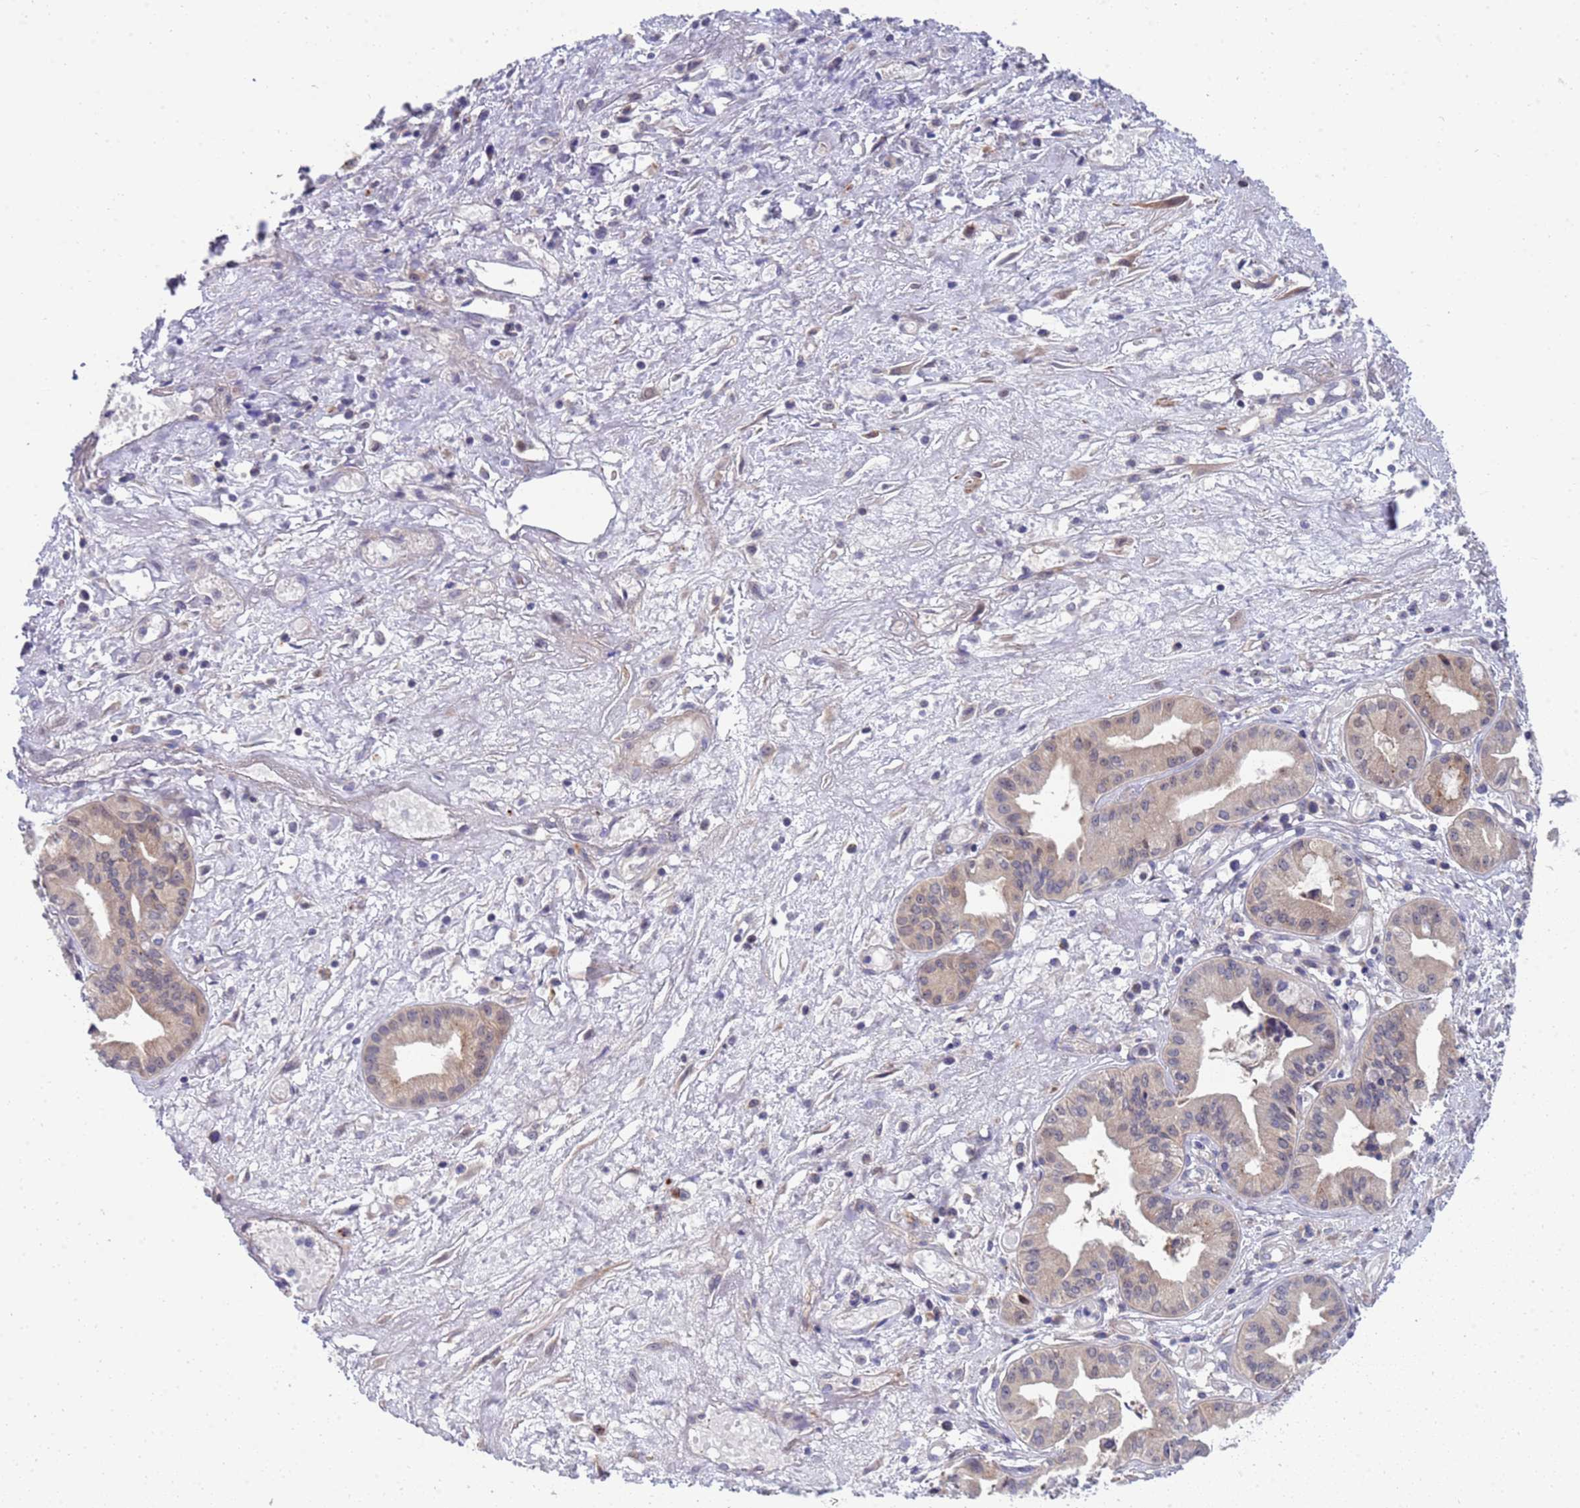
{"staining": {"intensity": "weak", "quantity": "25%-75%", "location": "cytoplasmic/membranous"}, "tissue": "pancreatic cancer", "cell_type": "Tumor cells", "image_type": "cancer", "snomed": [{"axis": "morphology", "description": "Adenocarcinoma, NOS"}, {"axis": "topography", "description": "Pancreas"}], "caption": "Weak cytoplasmic/membranous protein positivity is identified in approximately 25%-75% of tumor cells in pancreatic adenocarcinoma.", "gene": "ENOSF1", "patient": {"sex": "female", "age": 50}}